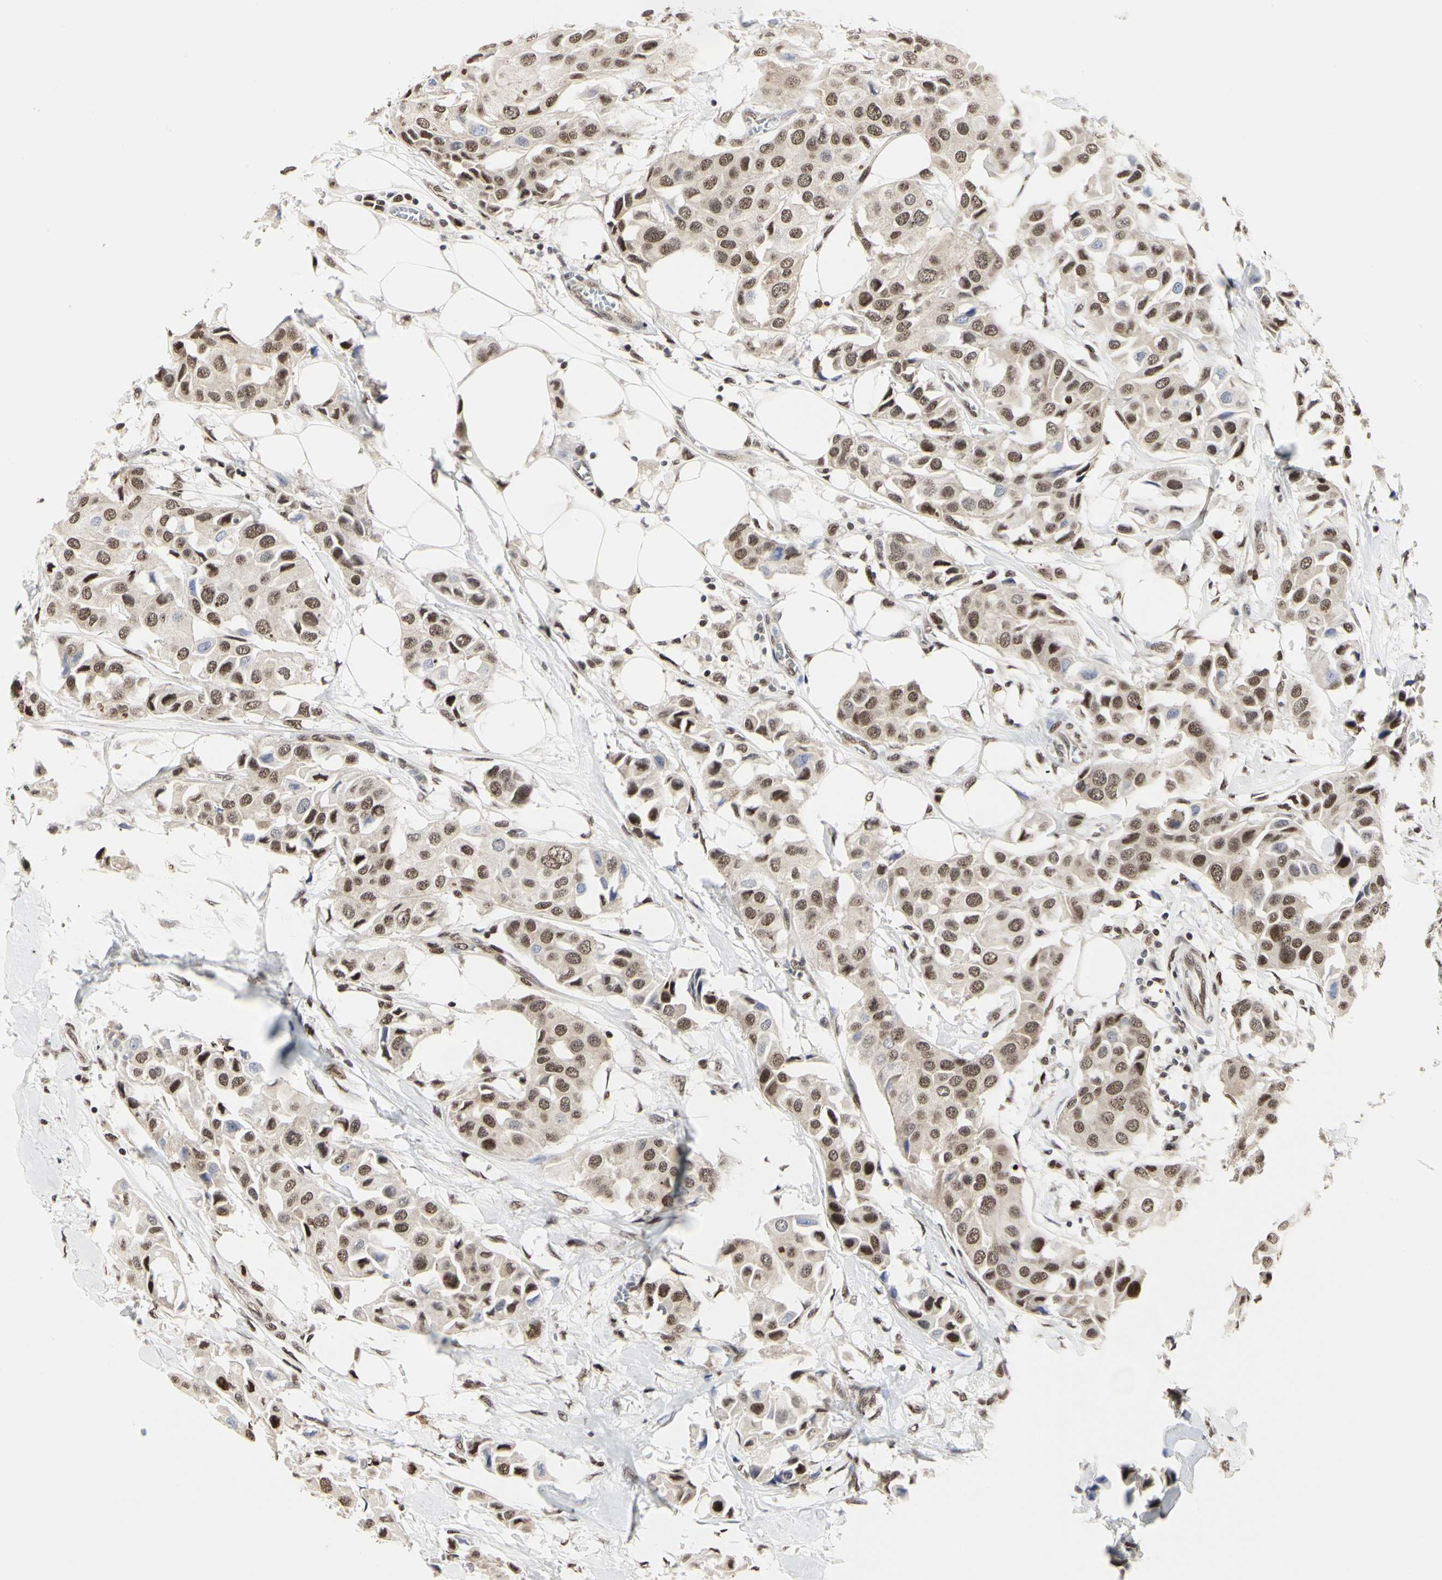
{"staining": {"intensity": "moderate", "quantity": ">75%", "location": "nuclear"}, "tissue": "breast cancer", "cell_type": "Tumor cells", "image_type": "cancer", "snomed": [{"axis": "morphology", "description": "Duct carcinoma"}, {"axis": "topography", "description": "Breast"}], "caption": "Tumor cells exhibit medium levels of moderate nuclear expression in approximately >75% of cells in breast cancer.", "gene": "PRMT3", "patient": {"sex": "female", "age": 80}}